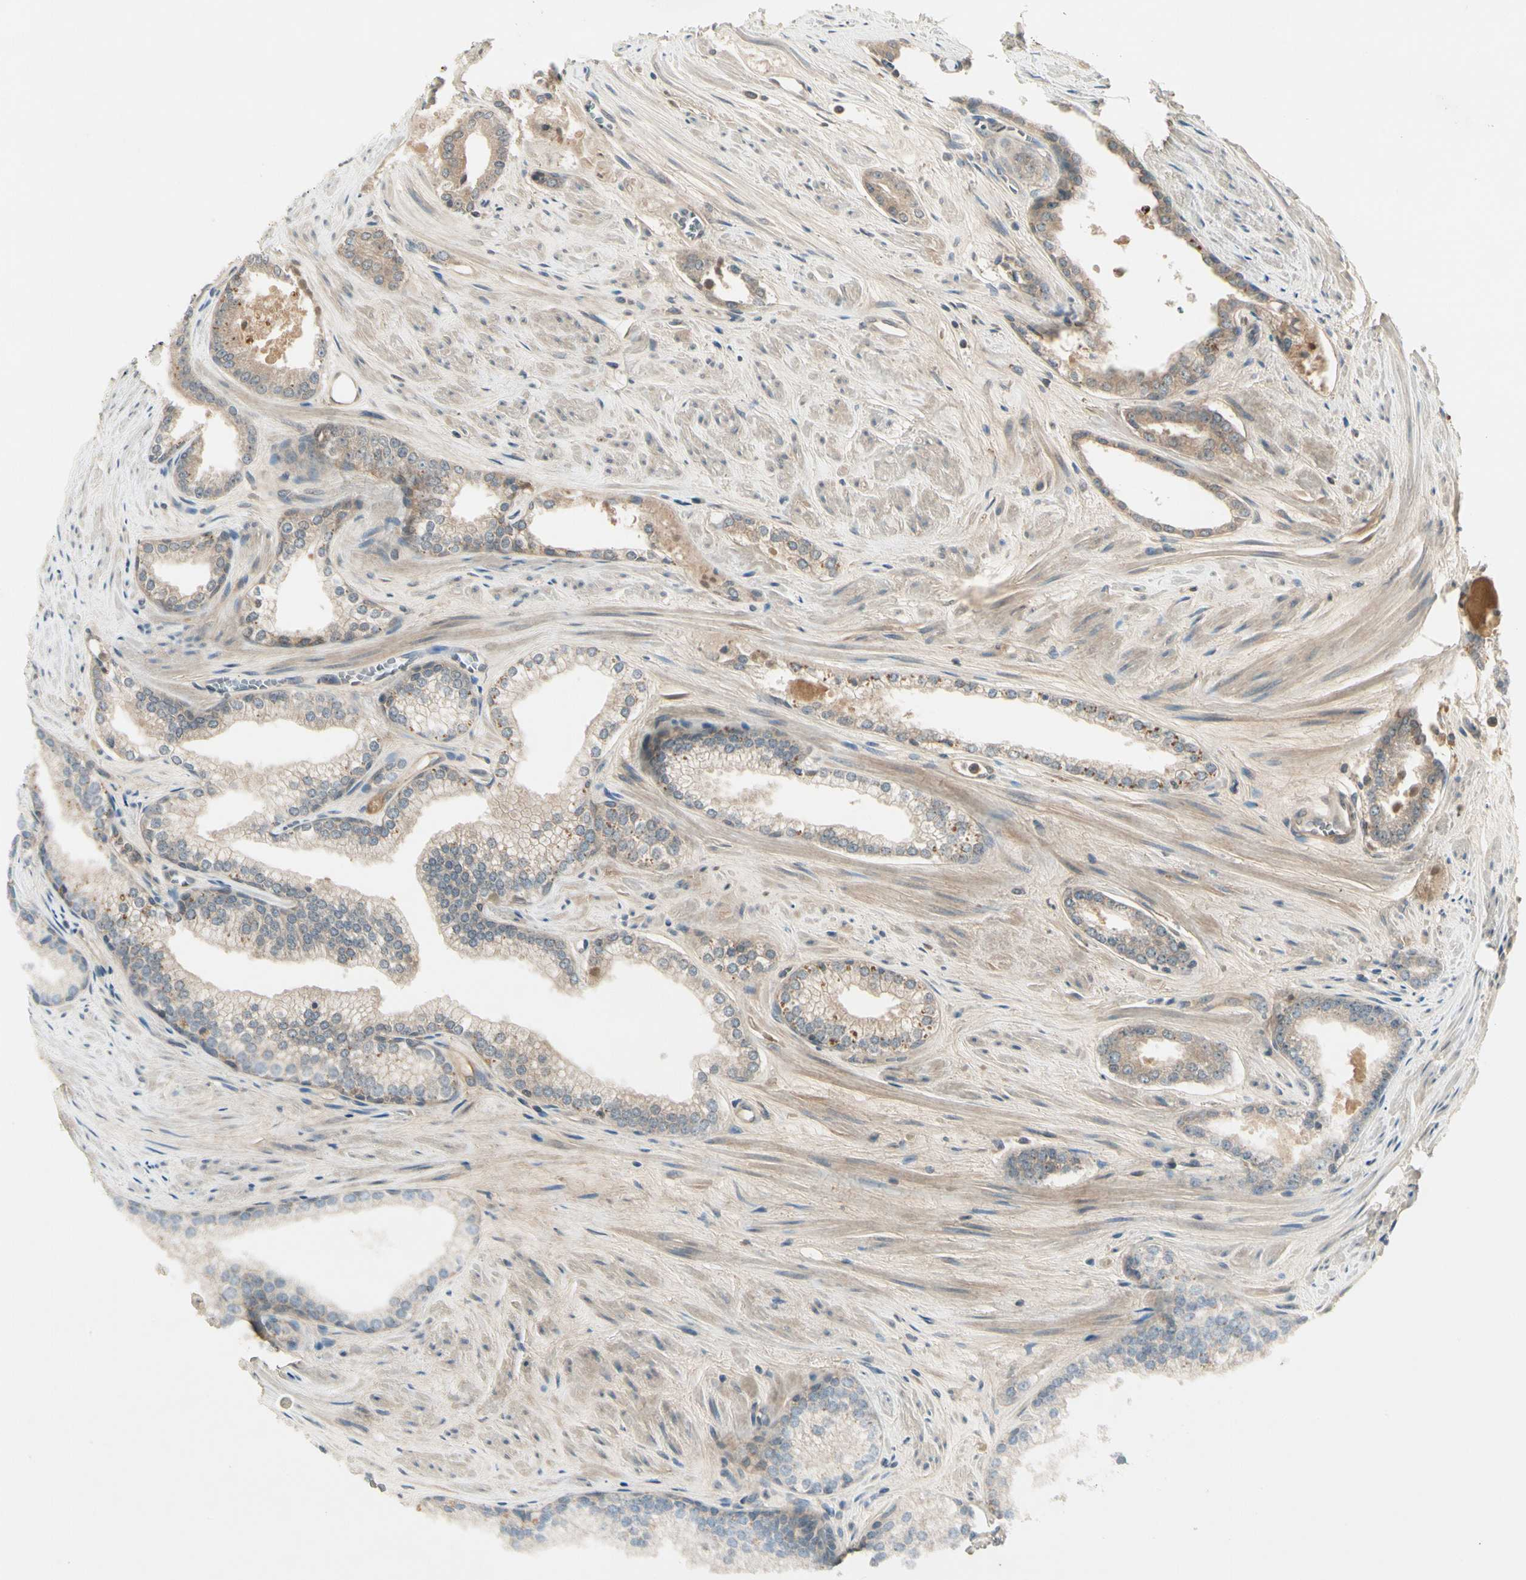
{"staining": {"intensity": "weak", "quantity": "25%-75%", "location": "cytoplasmic/membranous"}, "tissue": "prostate cancer", "cell_type": "Tumor cells", "image_type": "cancer", "snomed": [{"axis": "morphology", "description": "Adenocarcinoma, Low grade"}, {"axis": "topography", "description": "Prostate"}], "caption": "This photomicrograph reveals IHC staining of human prostate adenocarcinoma (low-grade), with low weak cytoplasmic/membranous expression in approximately 25%-75% of tumor cells.", "gene": "CCL4", "patient": {"sex": "male", "age": 60}}